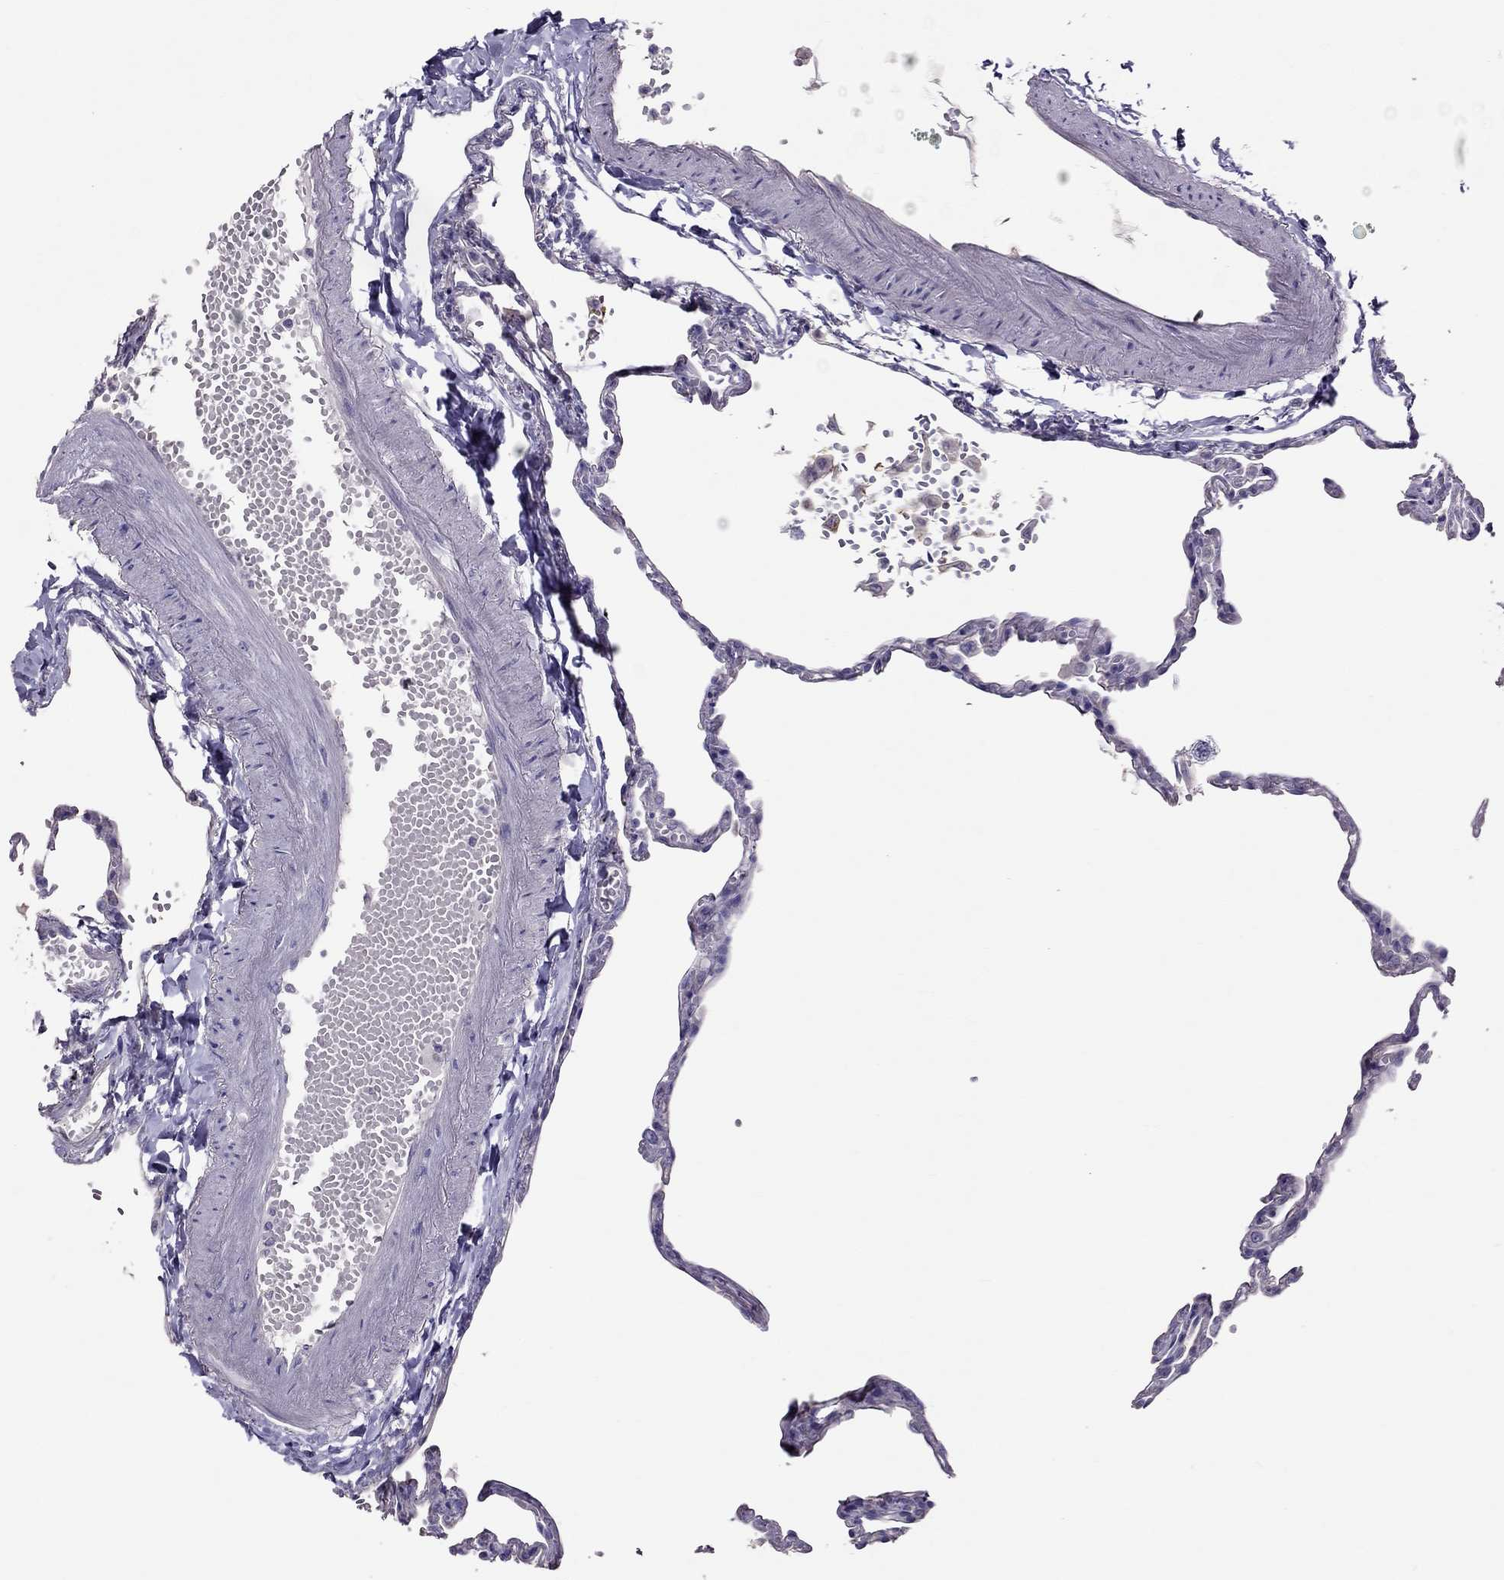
{"staining": {"intensity": "negative", "quantity": "none", "location": "none"}, "tissue": "lung", "cell_type": "Alveolar cells", "image_type": "normal", "snomed": [{"axis": "morphology", "description": "Normal tissue, NOS"}, {"axis": "topography", "description": "Lung"}], "caption": "This histopathology image is of unremarkable lung stained with immunohistochemistry (IHC) to label a protein in brown with the nuclei are counter-stained blue. There is no expression in alveolar cells. Brightfield microscopy of IHC stained with DAB (3,3'-diaminobenzidine) (brown) and hematoxylin (blue), captured at high magnification.", "gene": "LRRC46", "patient": {"sex": "male", "age": 78}}